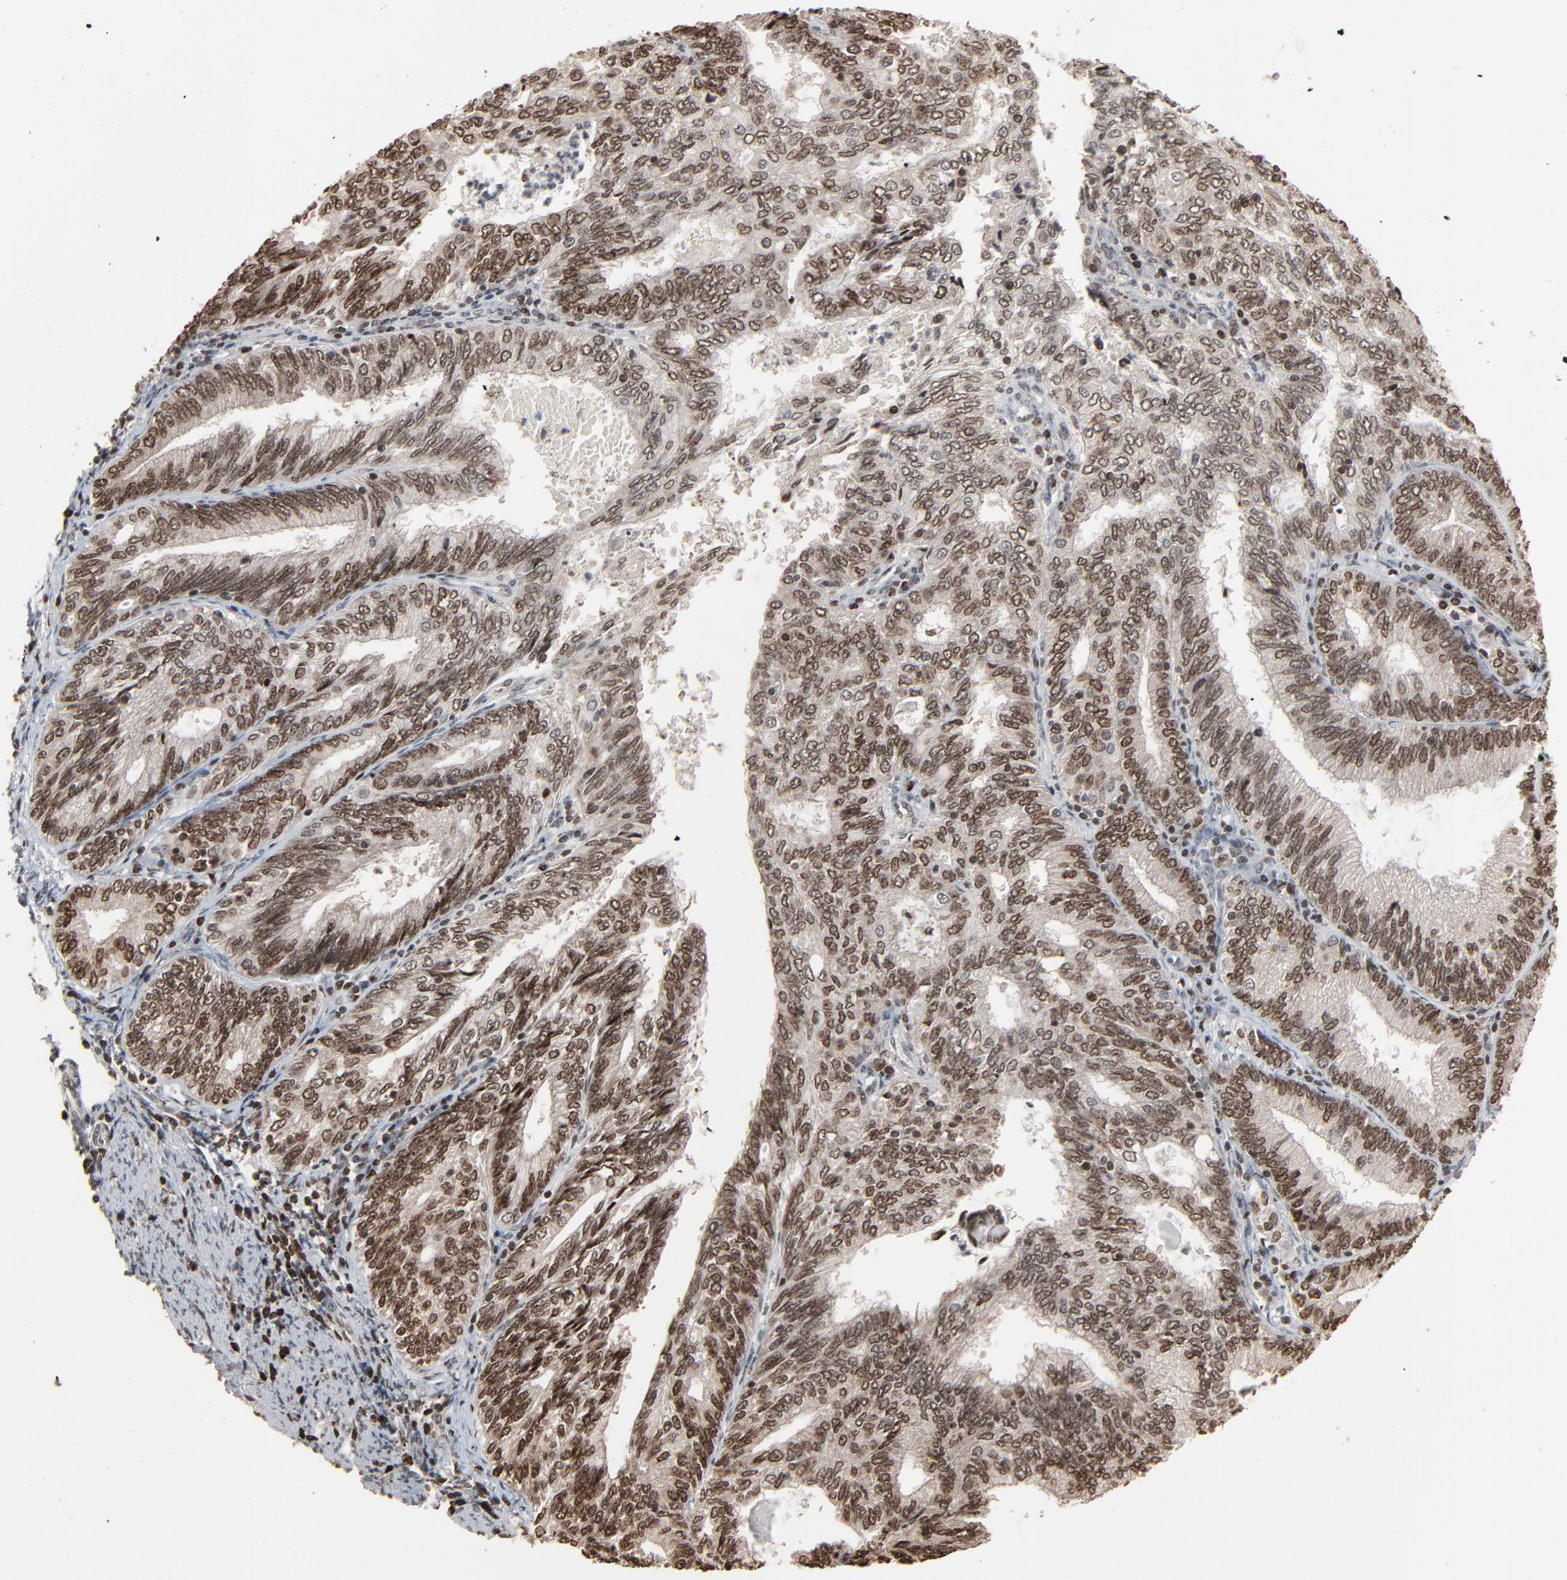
{"staining": {"intensity": "moderate", "quantity": ">75%", "location": "nuclear"}, "tissue": "endometrial cancer", "cell_type": "Tumor cells", "image_type": "cancer", "snomed": [{"axis": "morphology", "description": "Adenocarcinoma, NOS"}, {"axis": "topography", "description": "Endometrium"}], "caption": "The immunohistochemical stain labels moderate nuclear expression in tumor cells of adenocarcinoma (endometrial) tissue.", "gene": "RPS6KA3", "patient": {"sex": "female", "age": 69}}